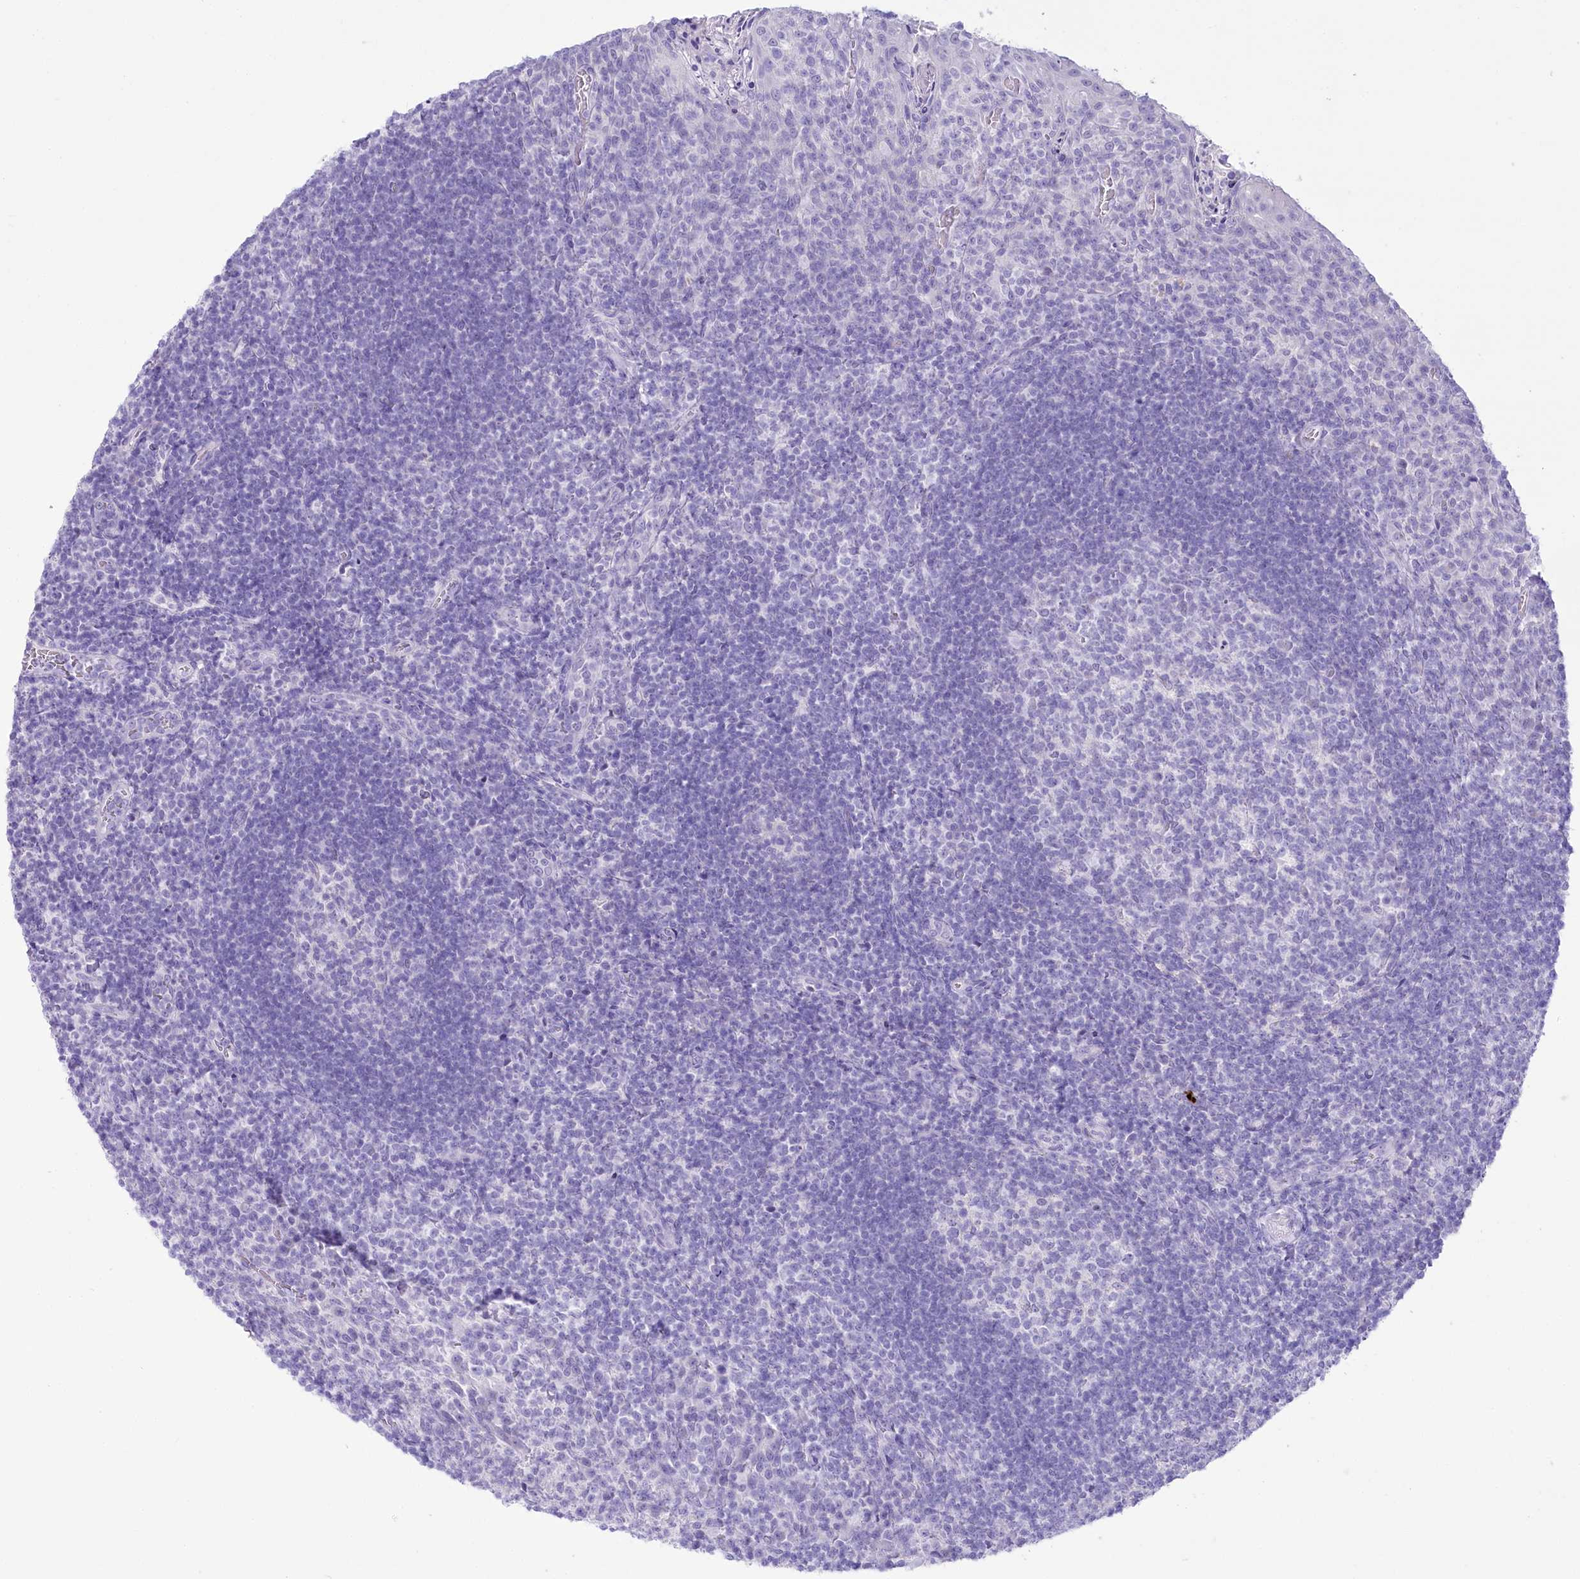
{"staining": {"intensity": "negative", "quantity": "none", "location": "none"}, "tissue": "tonsil", "cell_type": "Germinal center cells", "image_type": "normal", "snomed": [{"axis": "morphology", "description": "Normal tissue, NOS"}, {"axis": "topography", "description": "Tonsil"}], "caption": "This is an IHC image of benign human tonsil. There is no staining in germinal center cells.", "gene": "PBLD", "patient": {"sex": "female", "age": 10}}